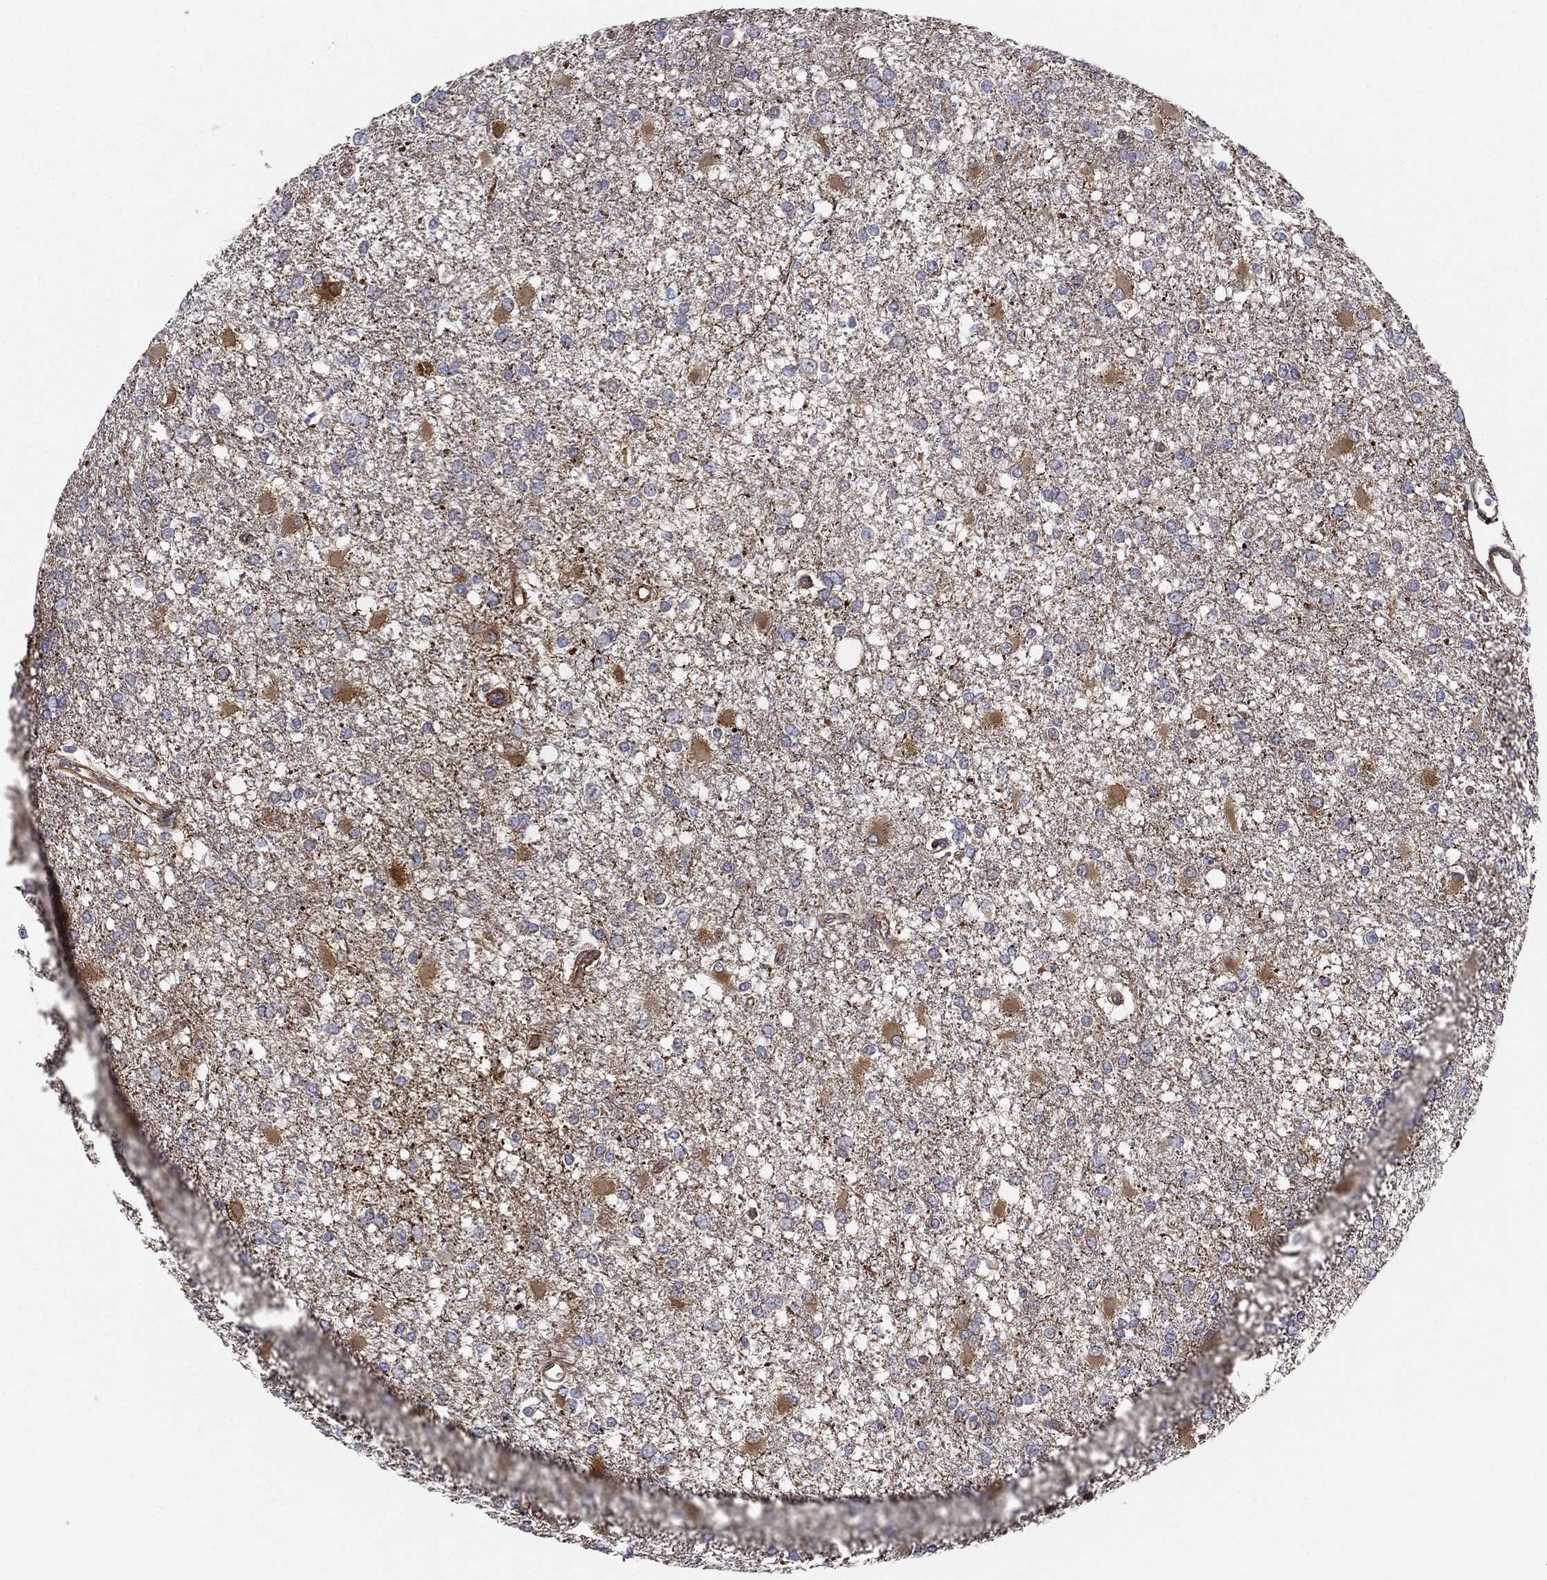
{"staining": {"intensity": "moderate", "quantity": "<25%", "location": "cytoplasmic/membranous"}, "tissue": "glioma", "cell_type": "Tumor cells", "image_type": "cancer", "snomed": [{"axis": "morphology", "description": "Glioma, malignant, High grade"}, {"axis": "topography", "description": "Cerebral cortex"}], "caption": "Brown immunohistochemical staining in human glioma displays moderate cytoplasmic/membranous positivity in about <25% of tumor cells. The protein is stained brown, and the nuclei are stained in blue (DAB (3,3'-diaminobenzidine) IHC with brightfield microscopy, high magnification).", "gene": "LRRC56", "patient": {"sex": "male", "age": 79}}